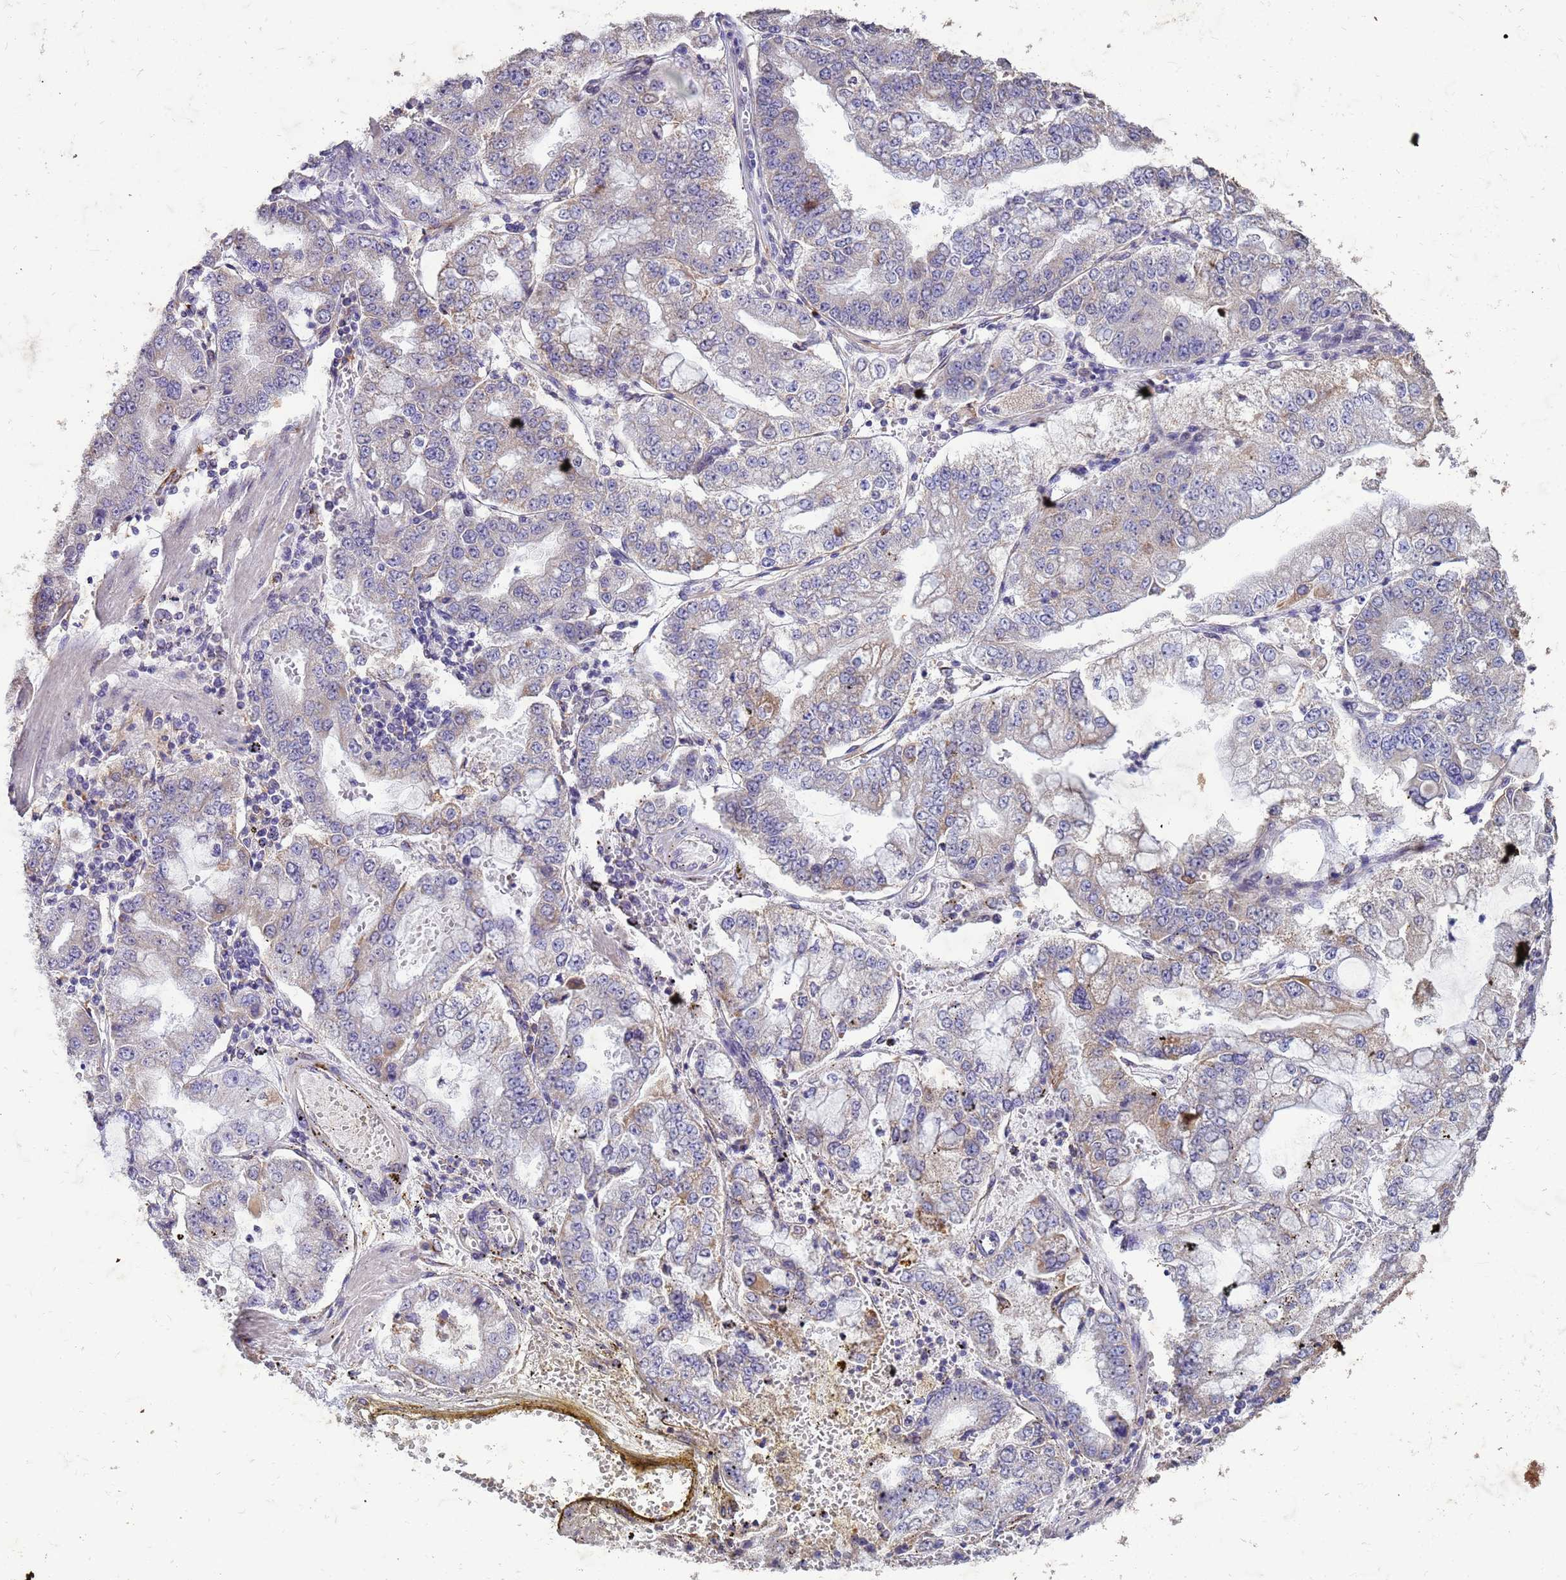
{"staining": {"intensity": "weak", "quantity": "<25%", "location": "cytoplasmic/membranous"}, "tissue": "stomach cancer", "cell_type": "Tumor cells", "image_type": "cancer", "snomed": [{"axis": "morphology", "description": "Adenocarcinoma, NOS"}, {"axis": "topography", "description": "Stomach"}], "caption": "Immunohistochemical staining of stomach cancer (adenocarcinoma) displays no significant expression in tumor cells.", "gene": "SLC25A15", "patient": {"sex": "male", "age": 76}}